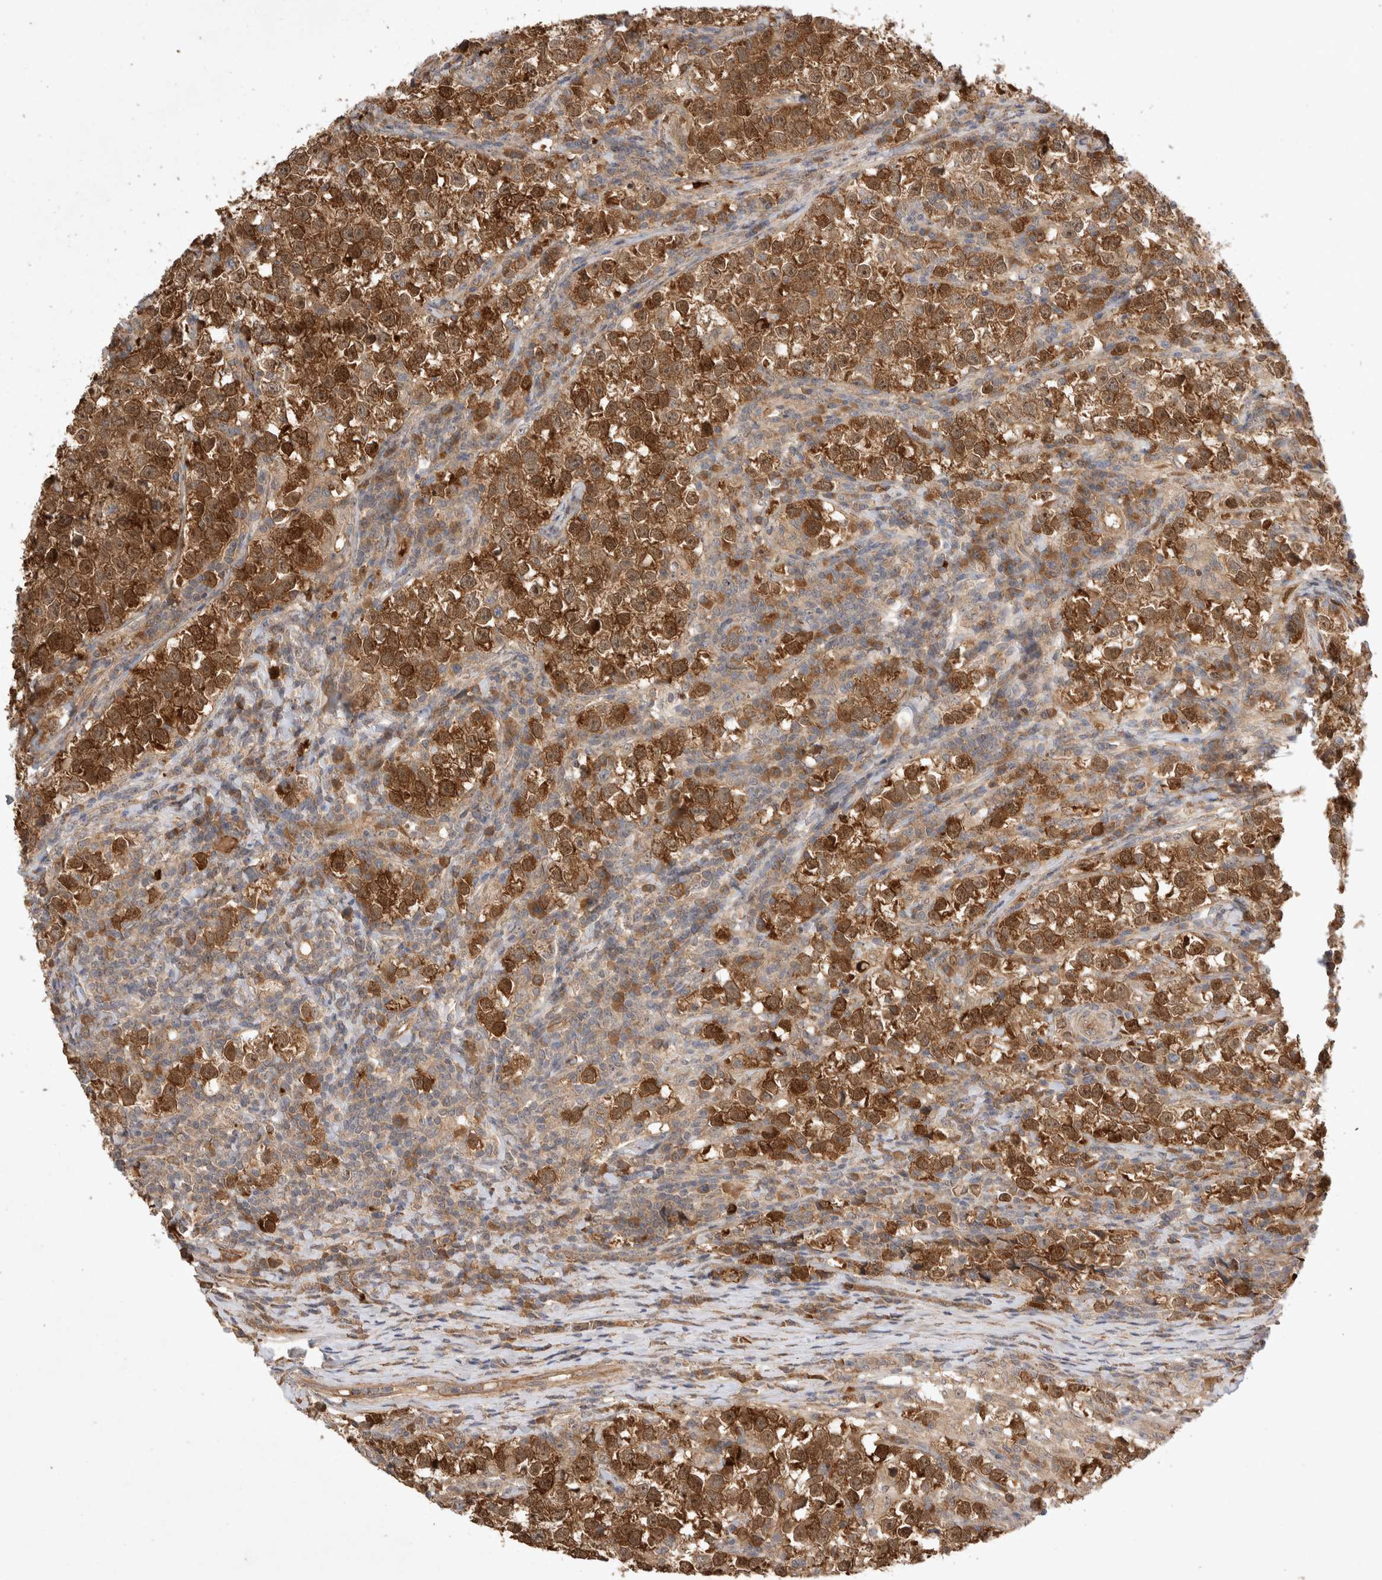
{"staining": {"intensity": "strong", "quantity": ">75%", "location": "cytoplasmic/membranous,nuclear"}, "tissue": "testis cancer", "cell_type": "Tumor cells", "image_type": "cancer", "snomed": [{"axis": "morphology", "description": "Normal tissue, NOS"}, {"axis": "morphology", "description": "Seminoma, NOS"}, {"axis": "topography", "description": "Testis"}], "caption": "Approximately >75% of tumor cells in human seminoma (testis) reveal strong cytoplasmic/membranous and nuclear protein expression as visualized by brown immunohistochemical staining.", "gene": "FAM221A", "patient": {"sex": "male", "age": 43}}